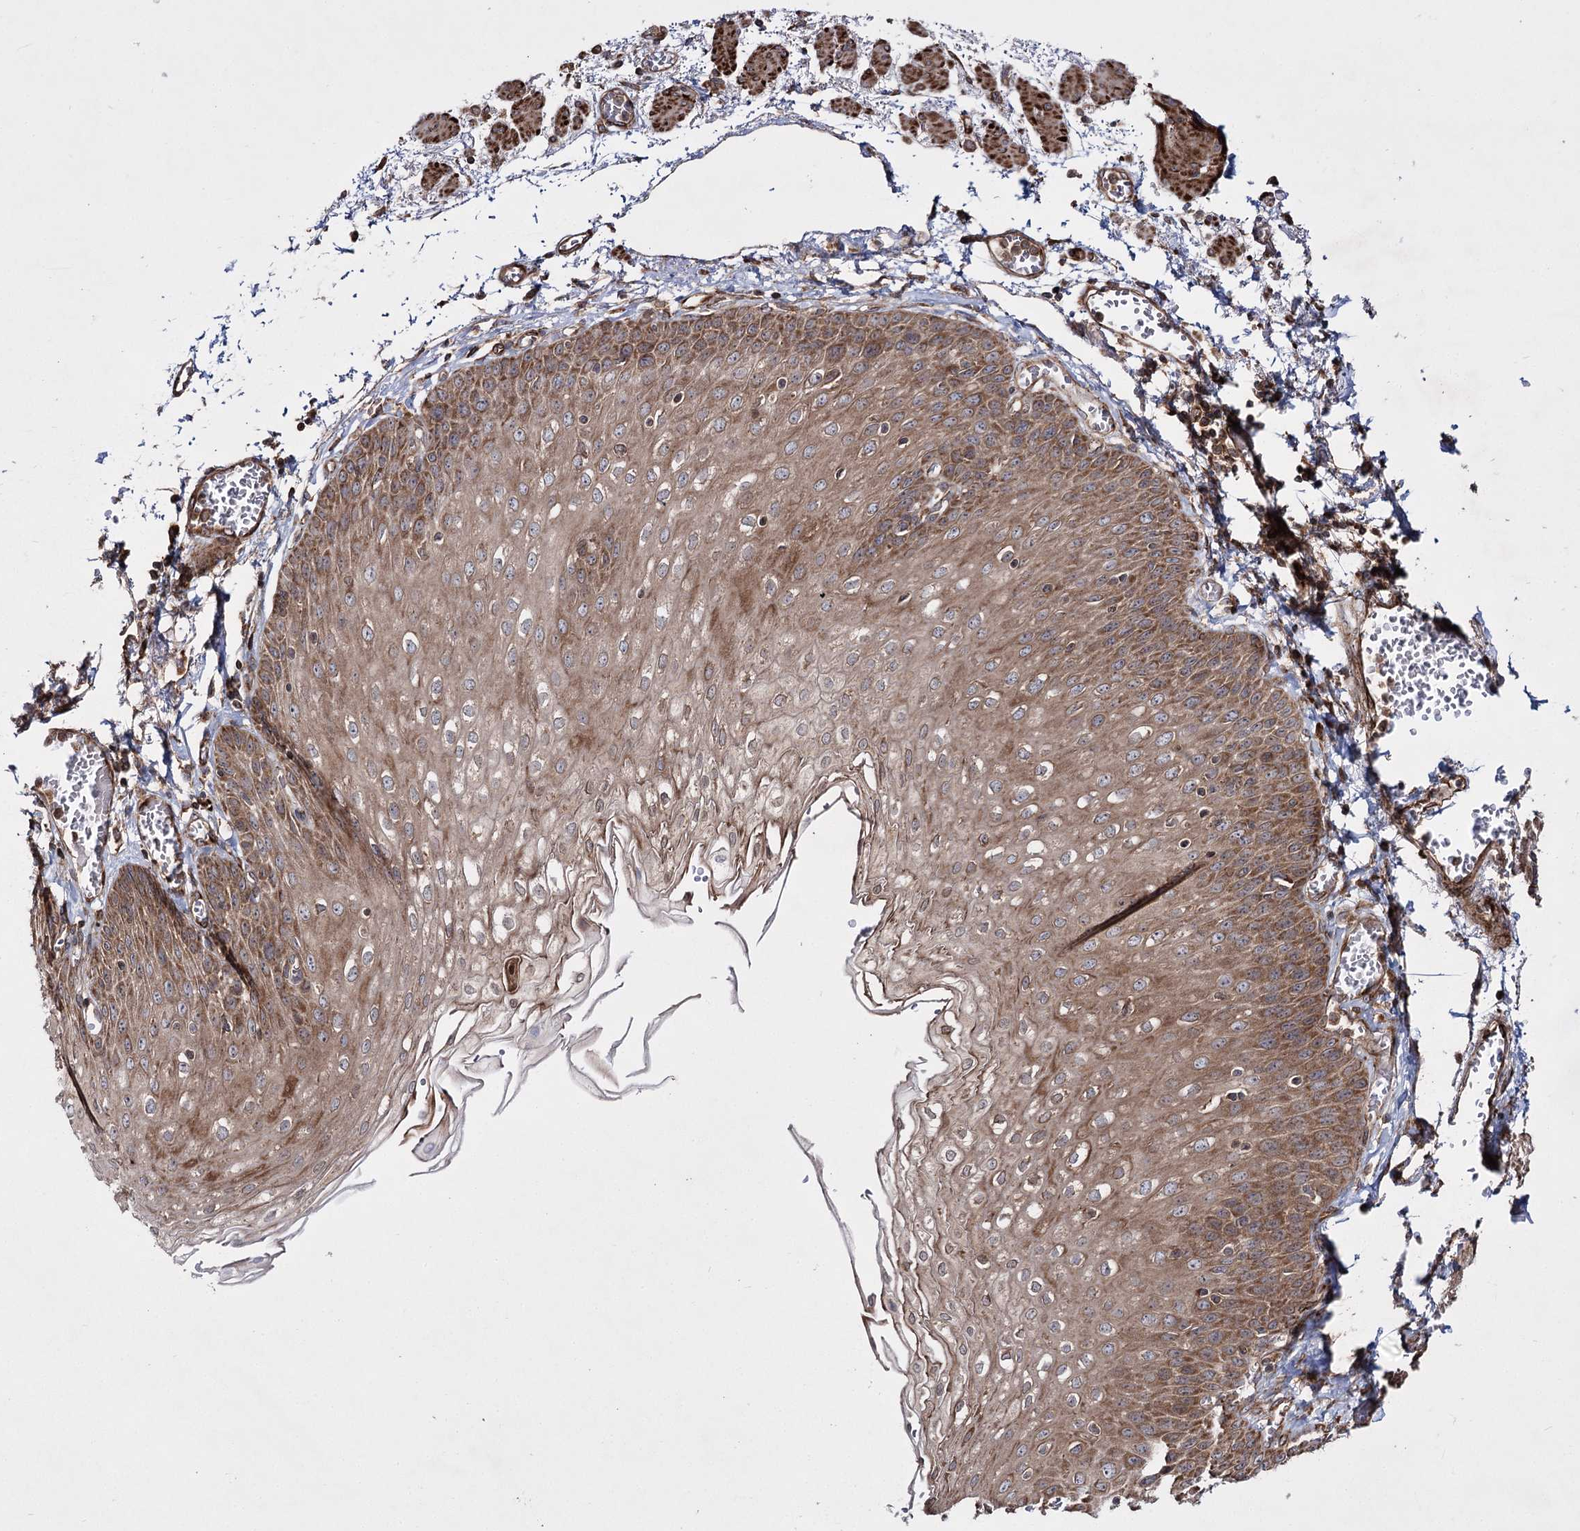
{"staining": {"intensity": "moderate", "quantity": ">75%", "location": "cytoplasmic/membranous"}, "tissue": "esophagus", "cell_type": "Squamous epithelial cells", "image_type": "normal", "snomed": [{"axis": "morphology", "description": "Normal tissue, NOS"}, {"axis": "topography", "description": "Esophagus"}], "caption": "A histopathology image showing moderate cytoplasmic/membranous staining in about >75% of squamous epithelial cells in benign esophagus, as visualized by brown immunohistochemical staining.", "gene": "HECTD2", "patient": {"sex": "male", "age": 81}}